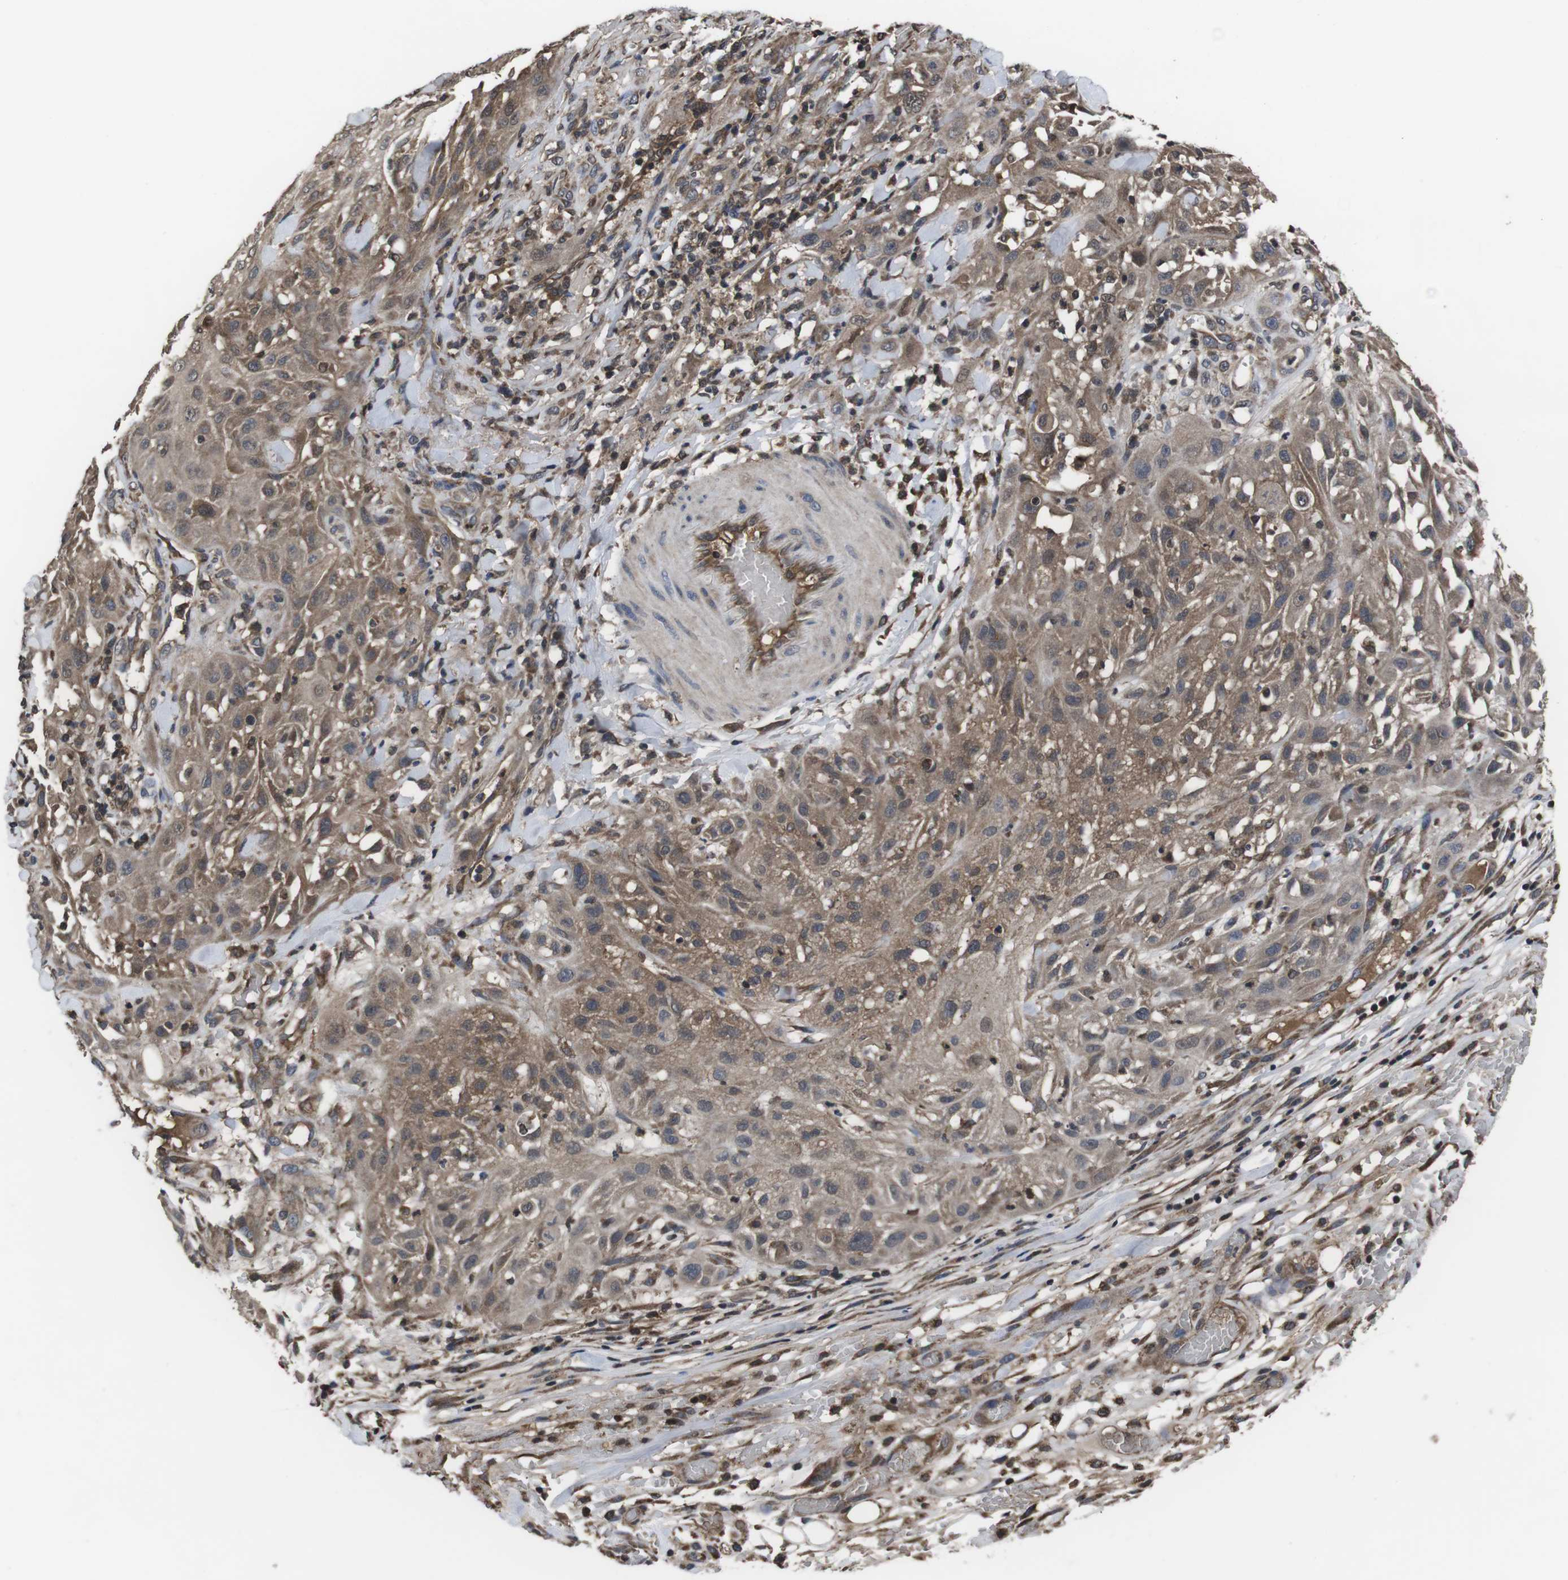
{"staining": {"intensity": "moderate", "quantity": ">75%", "location": "cytoplasmic/membranous"}, "tissue": "skin cancer", "cell_type": "Tumor cells", "image_type": "cancer", "snomed": [{"axis": "morphology", "description": "Squamous cell carcinoma, NOS"}, {"axis": "topography", "description": "Skin"}], "caption": "Protein staining of skin cancer (squamous cell carcinoma) tissue shows moderate cytoplasmic/membranous expression in approximately >75% of tumor cells.", "gene": "CXCL11", "patient": {"sex": "male", "age": 75}}